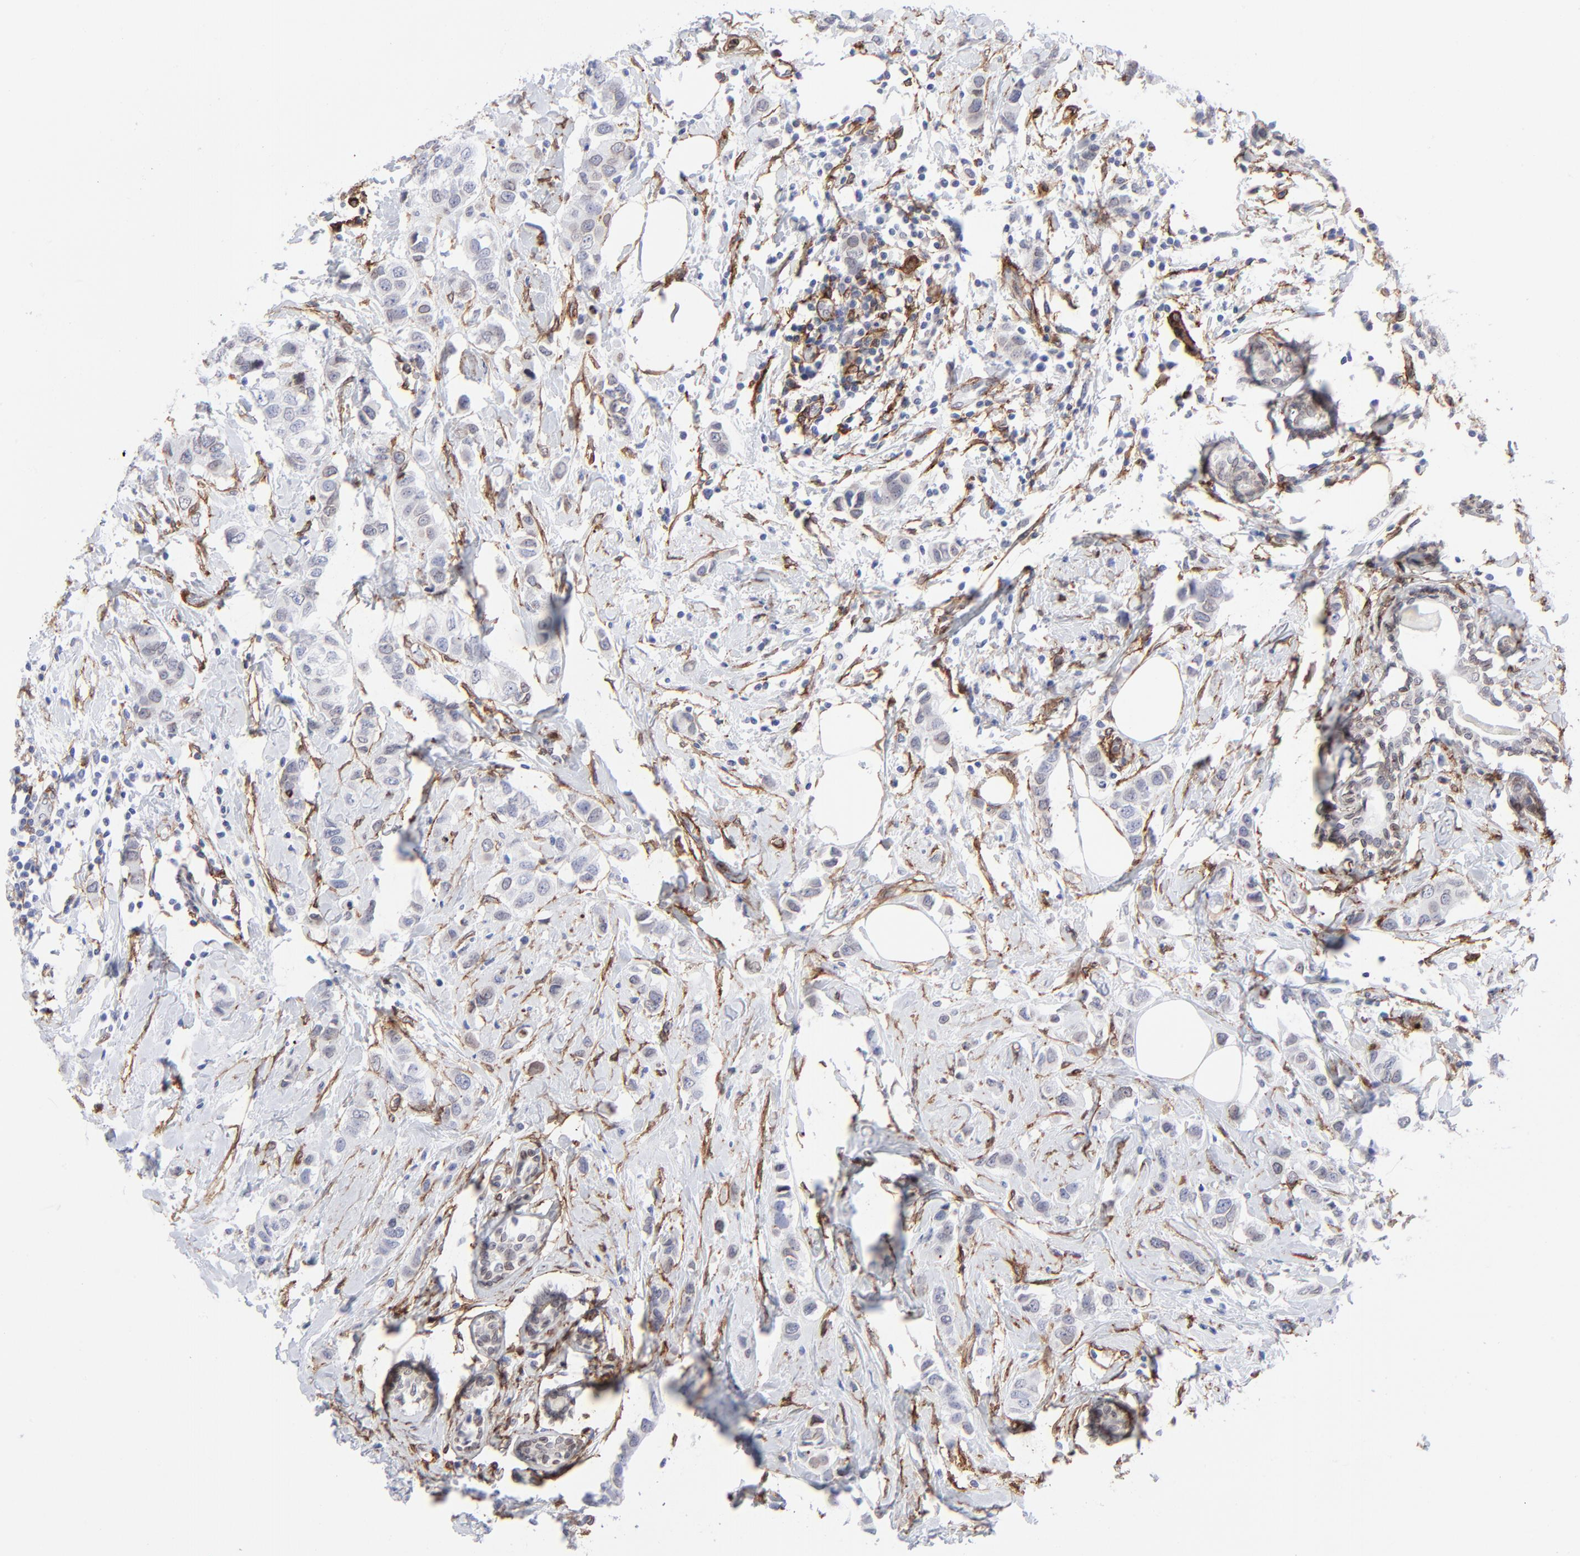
{"staining": {"intensity": "weak", "quantity": "<25%", "location": "cytoplasmic/membranous,nuclear"}, "tissue": "breast cancer", "cell_type": "Tumor cells", "image_type": "cancer", "snomed": [{"axis": "morphology", "description": "Normal tissue, NOS"}, {"axis": "morphology", "description": "Duct carcinoma"}, {"axis": "topography", "description": "Breast"}], "caption": "Immunohistochemical staining of infiltrating ductal carcinoma (breast) shows no significant expression in tumor cells.", "gene": "PDGFRB", "patient": {"sex": "female", "age": 50}}